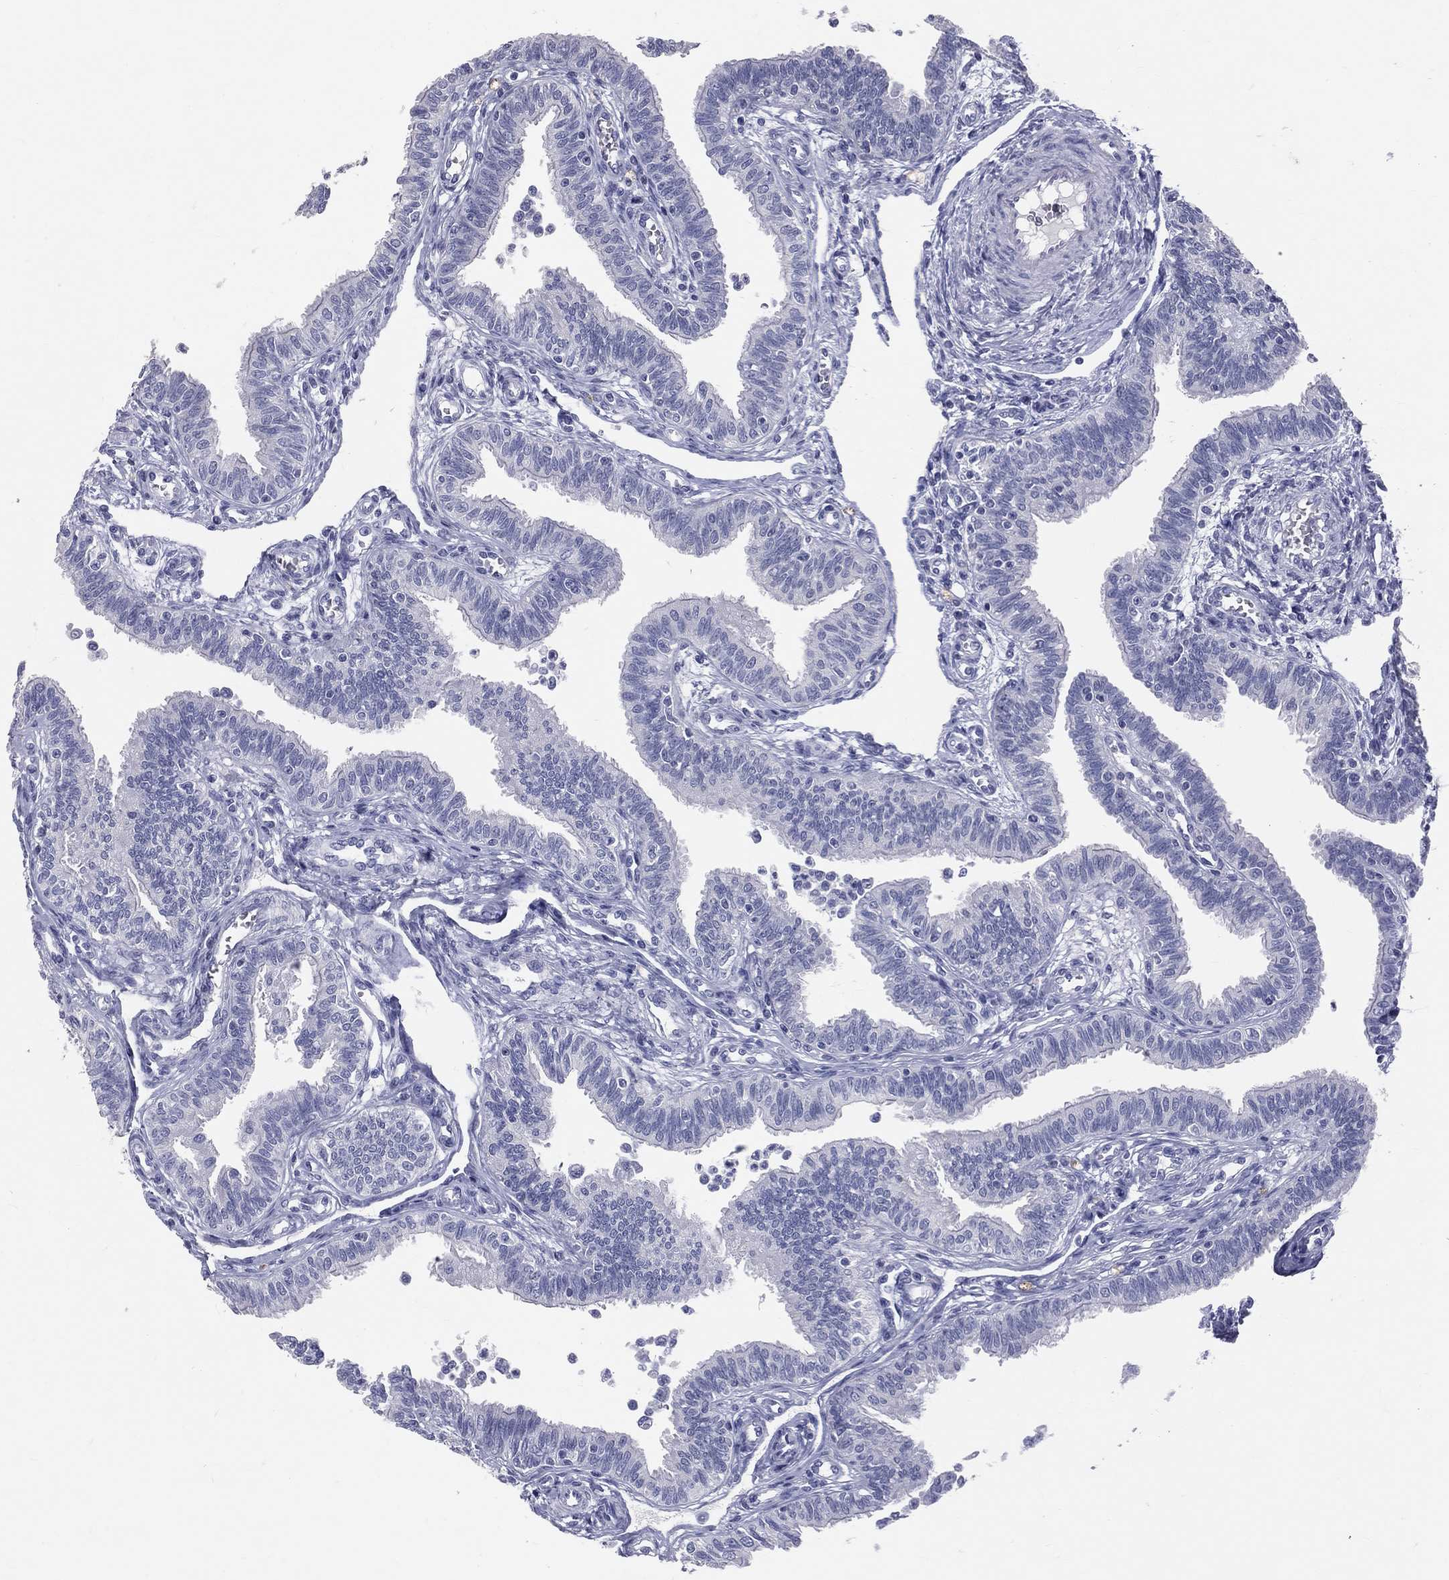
{"staining": {"intensity": "negative", "quantity": "none", "location": "none"}, "tissue": "fallopian tube", "cell_type": "Glandular cells", "image_type": "normal", "snomed": [{"axis": "morphology", "description": "Normal tissue, NOS"}, {"axis": "topography", "description": "Fallopian tube"}], "caption": "Immunohistochemical staining of normal human fallopian tube exhibits no significant expression in glandular cells.", "gene": "TFPI2", "patient": {"sex": "female", "age": 36}}